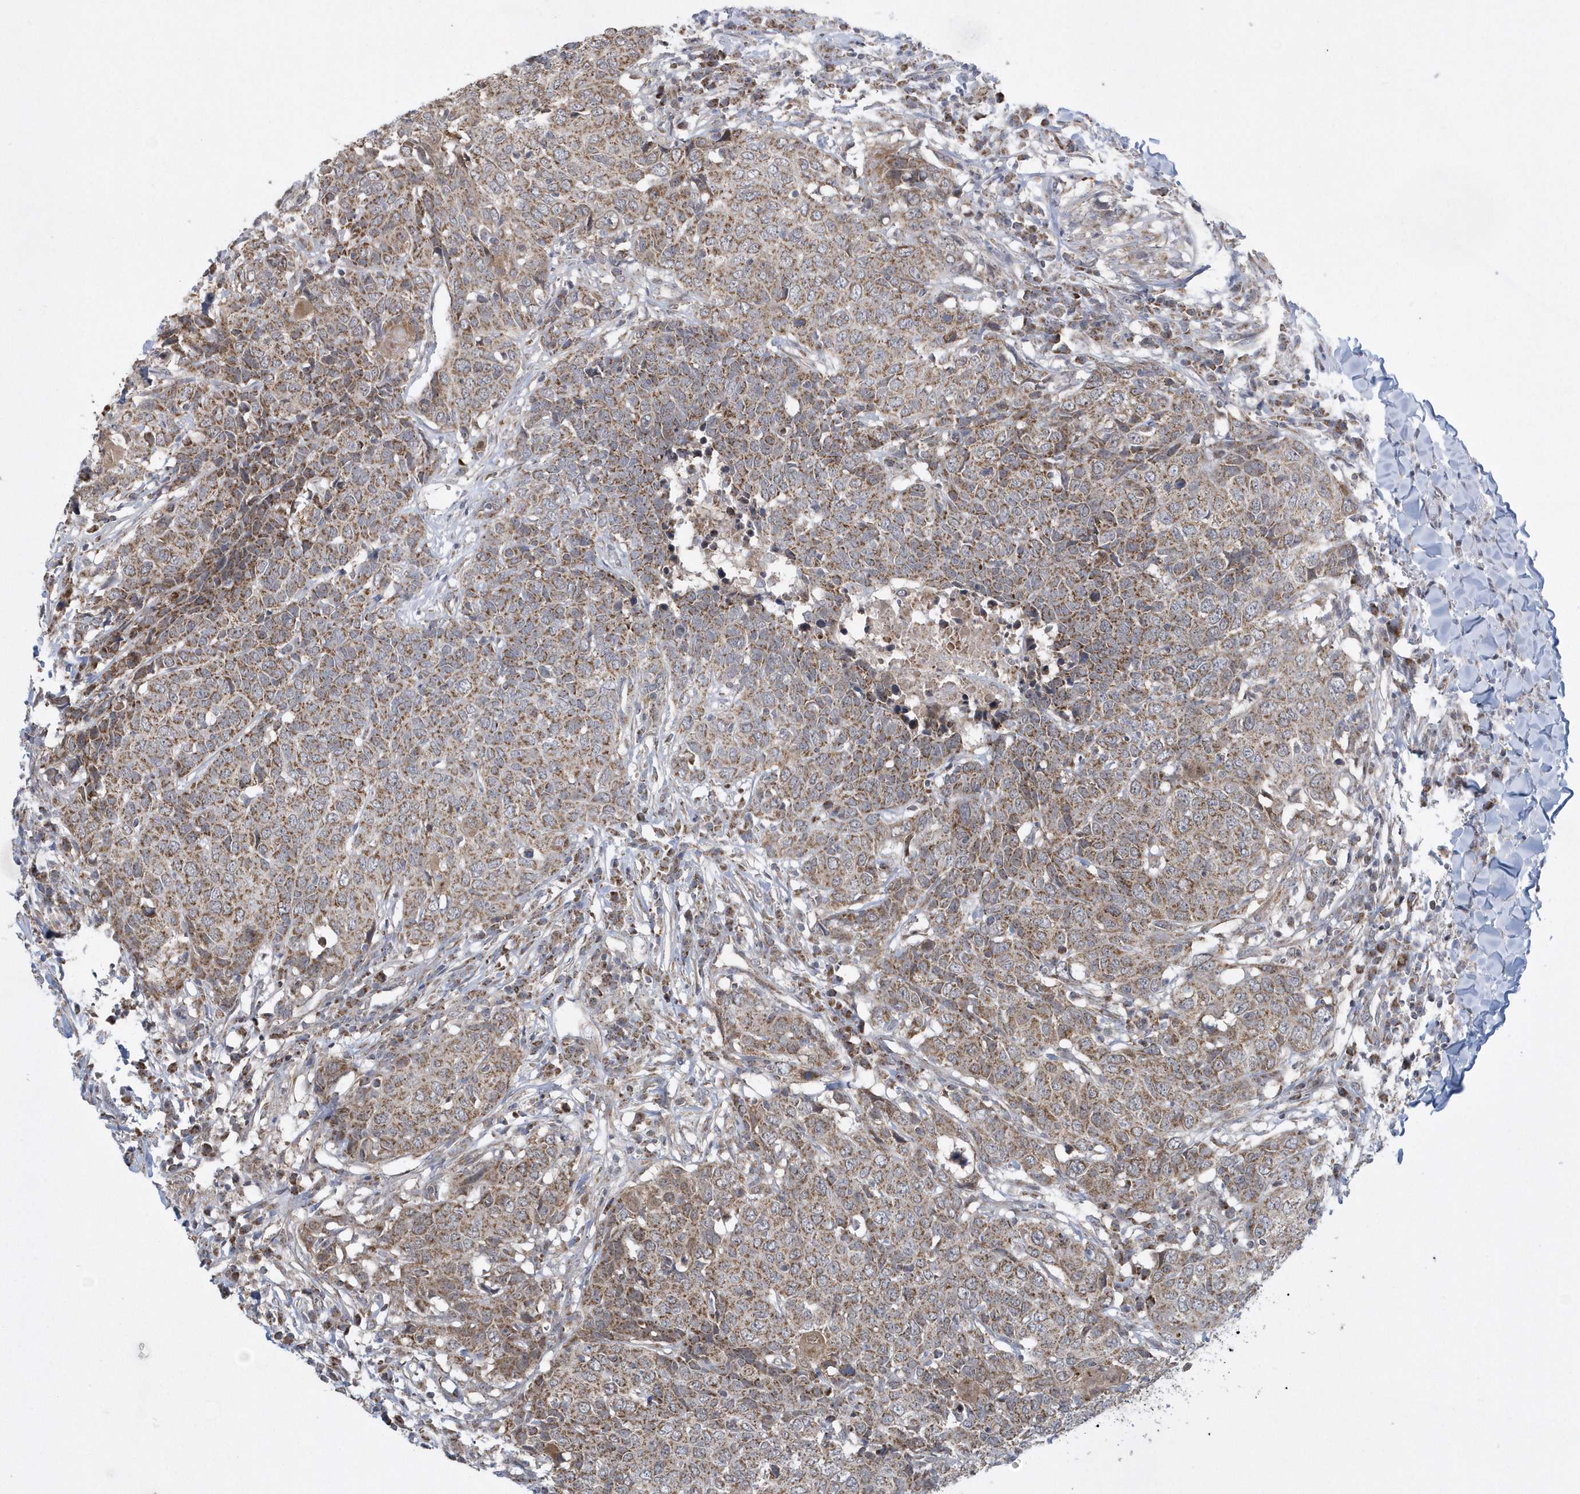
{"staining": {"intensity": "moderate", "quantity": ">75%", "location": "cytoplasmic/membranous"}, "tissue": "head and neck cancer", "cell_type": "Tumor cells", "image_type": "cancer", "snomed": [{"axis": "morphology", "description": "Squamous cell carcinoma, NOS"}, {"axis": "topography", "description": "Head-Neck"}], "caption": "High-power microscopy captured an immunohistochemistry image of head and neck squamous cell carcinoma, revealing moderate cytoplasmic/membranous staining in about >75% of tumor cells.", "gene": "SLX9", "patient": {"sex": "male", "age": 66}}